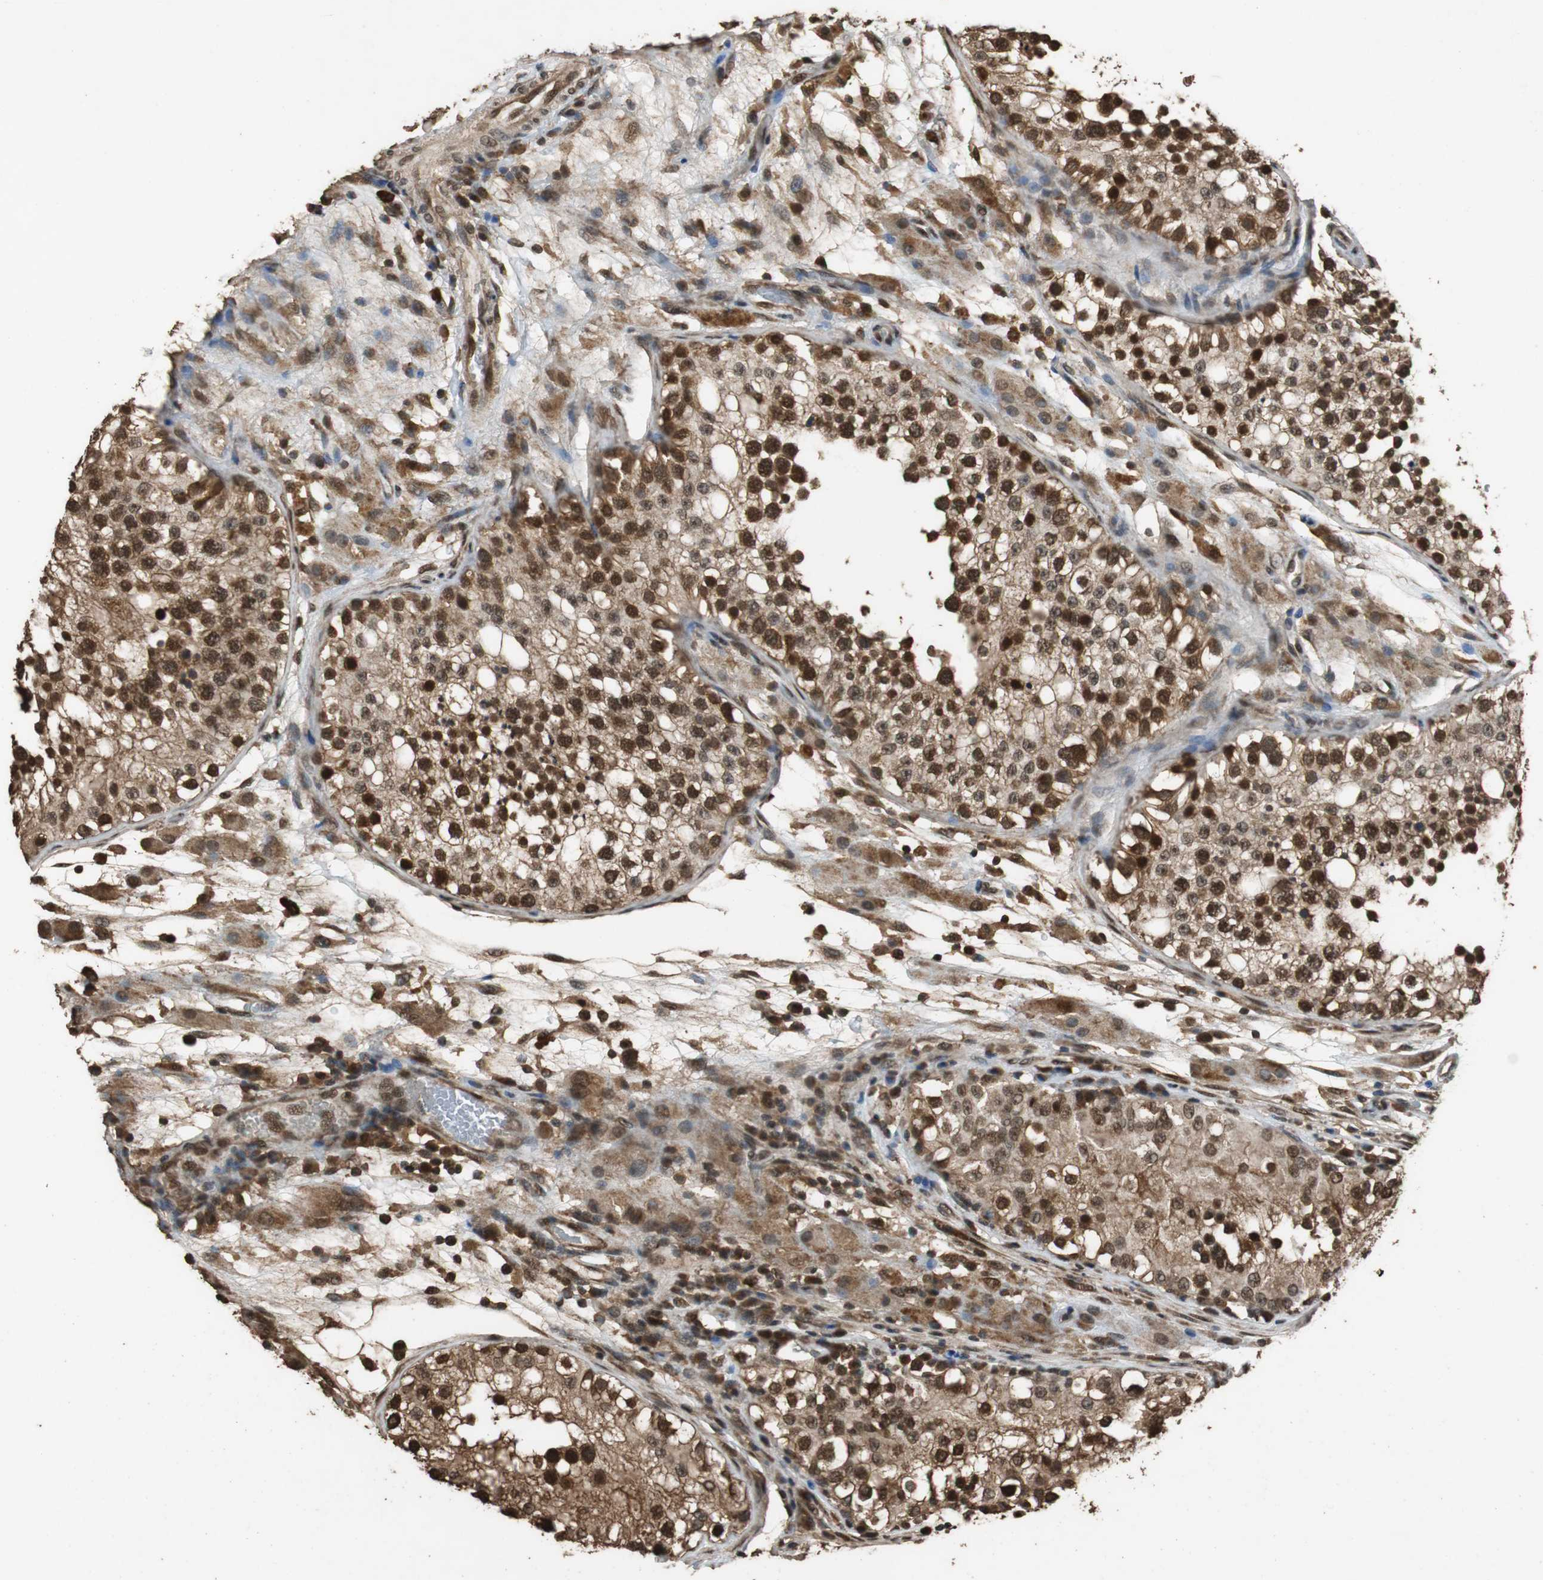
{"staining": {"intensity": "strong", "quantity": ">75%", "location": "cytoplasmic/membranous,nuclear"}, "tissue": "testis", "cell_type": "Cells in seminiferous ducts", "image_type": "normal", "snomed": [{"axis": "morphology", "description": "Normal tissue, NOS"}, {"axis": "topography", "description": "Testis"}], "caption": "Immunohistochemical staining of benign human testis shows high levels of strong cytoplasmic/membranous,nuclear expression in about >75% of cells in seminiferous ducts.", "gene": "ZNF18", "patient": {"sex": "male", "age": 26}}